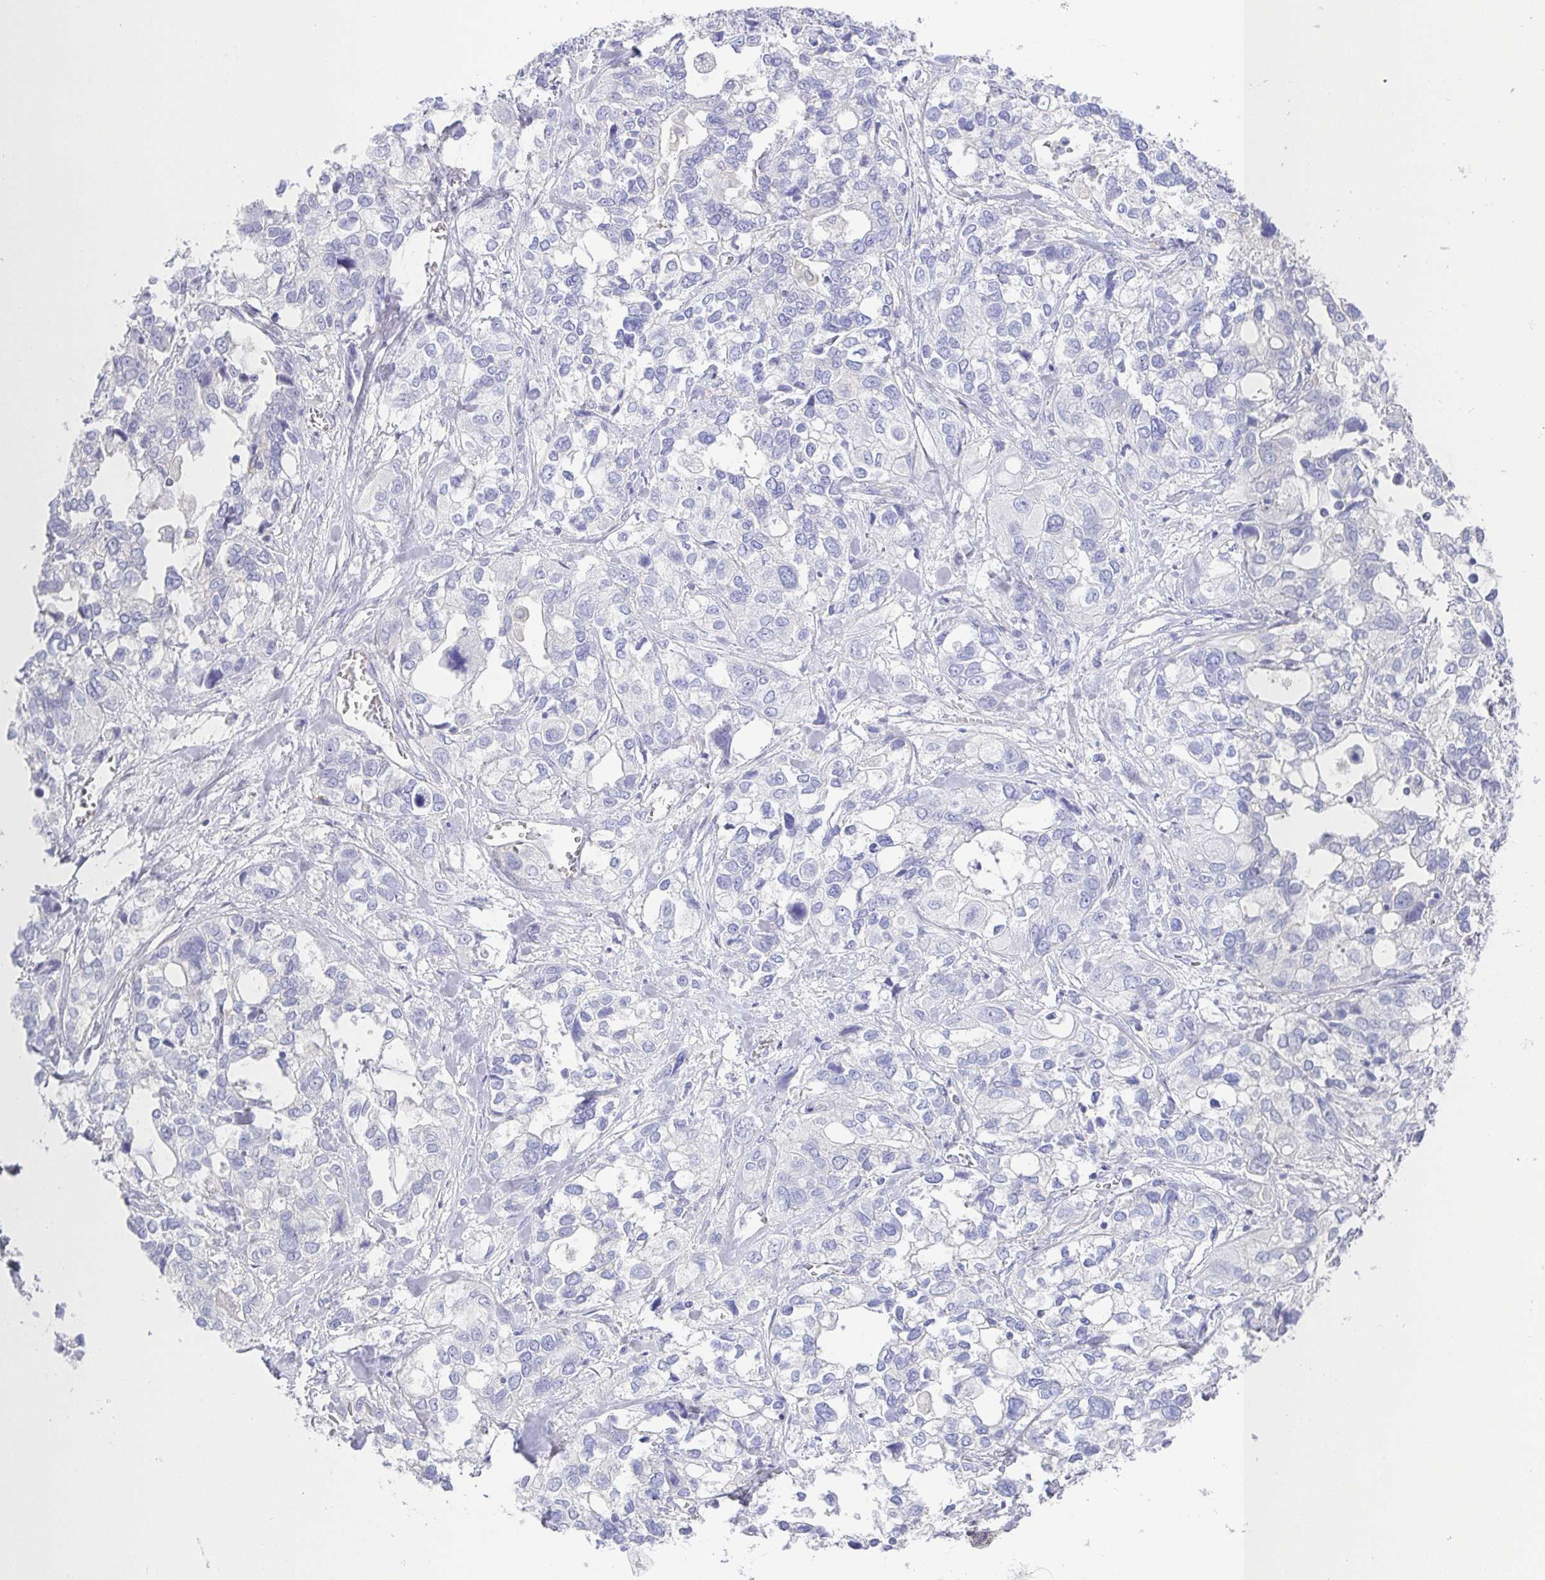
{"staining": {"intensity": "negative", "quantity": "none", "location": "none"}, "tissue": "stomach cancer", "cell_type": "Tumor cells", "image_type": "cancer", "snomed": [{"axis": "morphology", "description": "Adenocarcinoma, NOS"}, {"axis": "topography", "description": "Stomach, upper"}], "caption": "Protein analysis of stomach cancer reveals no significant staining in tumor cells. (DAB immunohistochemistry (IHC) with hematoxylin counter stain).", "gene": "PKDREJ", "patient": {"sex": "female", "age": 81}}